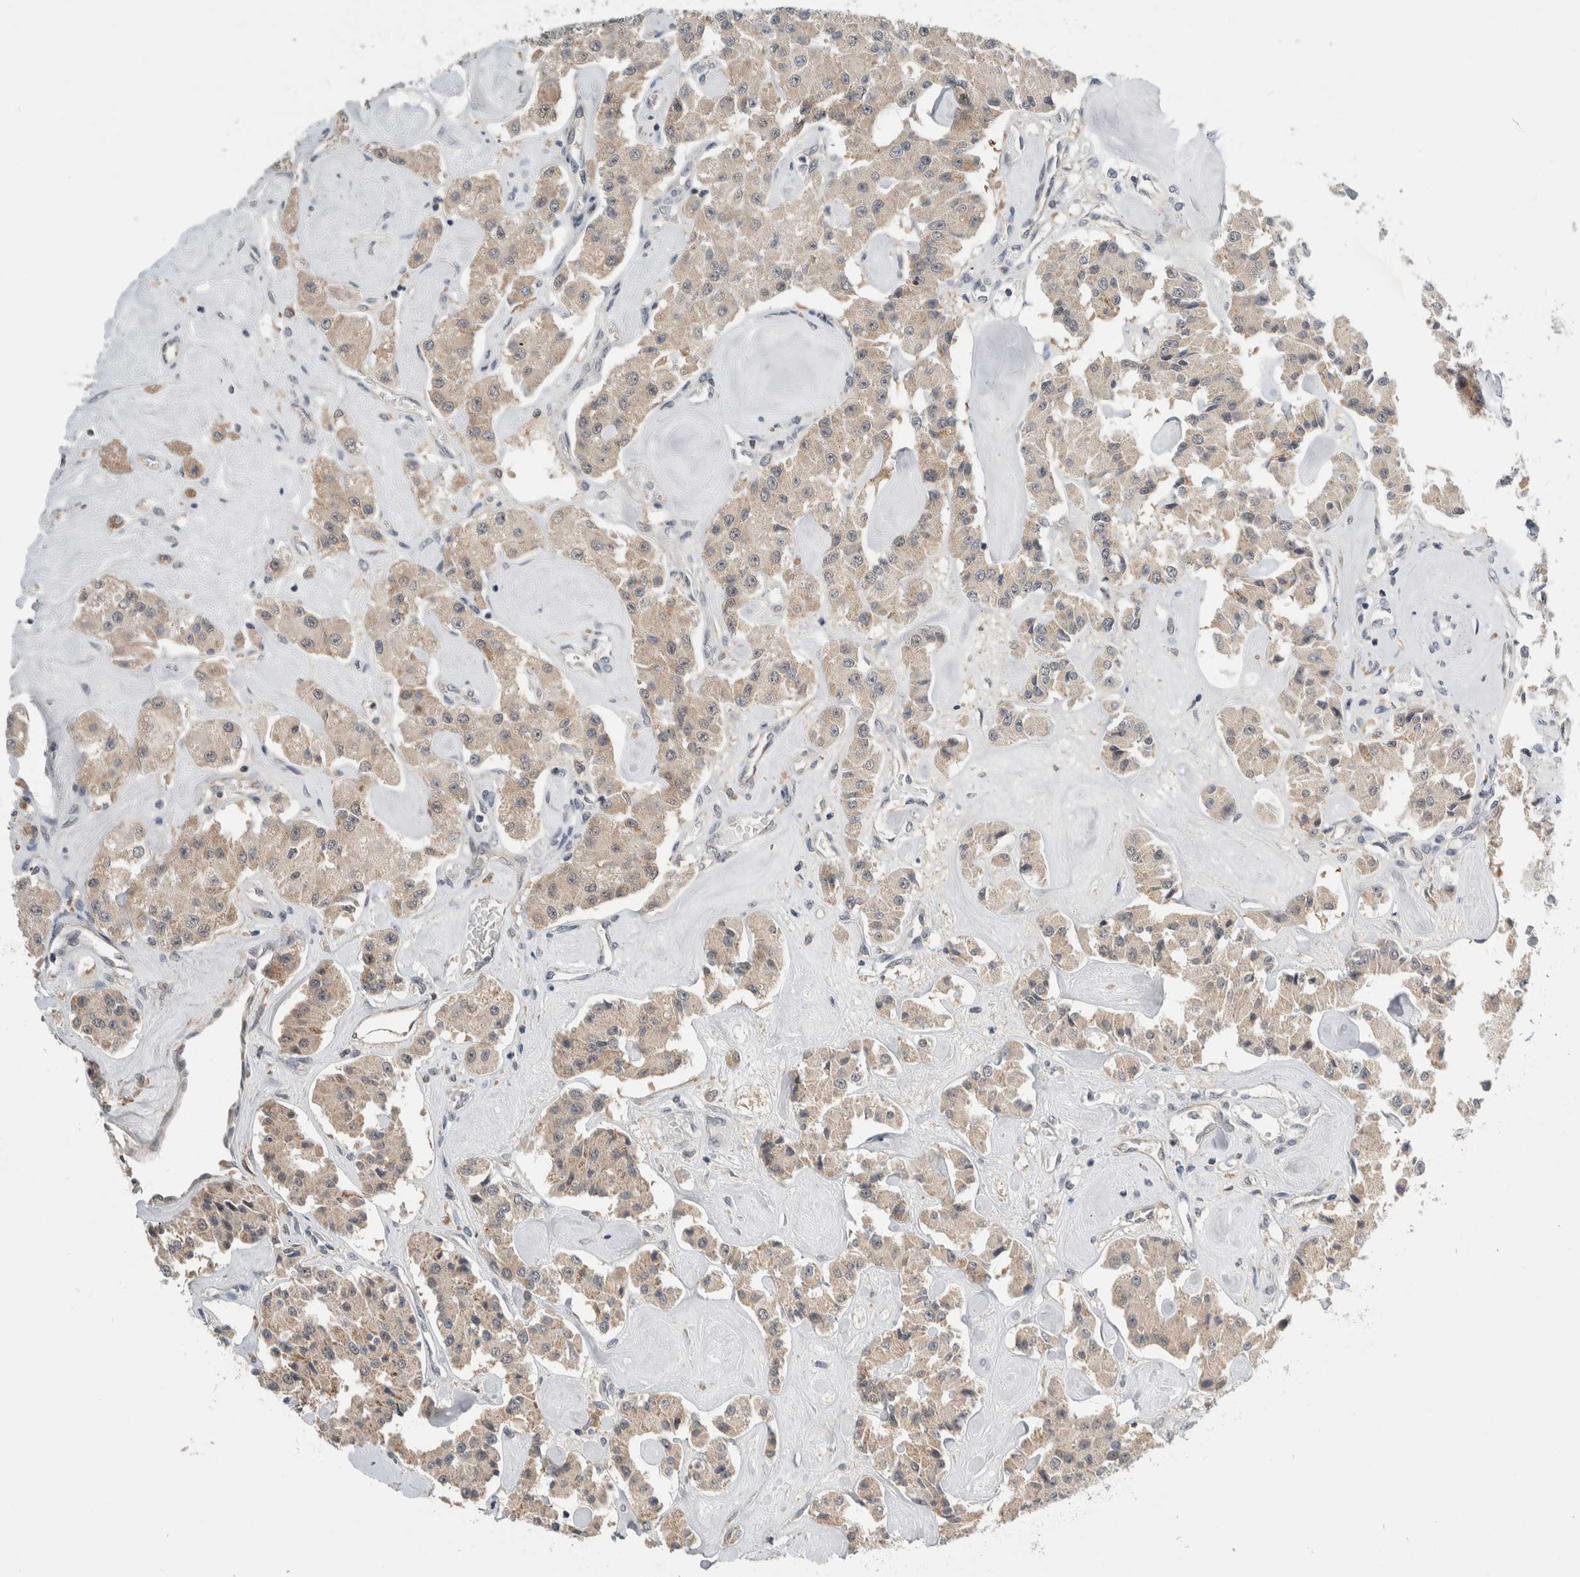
{"staining": {"intensity": "weak", "quantity": ">75%", "location": "cytoplasmic/membranous"}, "tissue": "carcinoid", "cell_type": "Tumor cells", "image_type": "cancer", "snomed": [{"axis": "morphology", "description": "Carcinoid, malignant, NOS"}, {"axis": "topography", "description": "Pancreas"}], "caption": "Malignant carcinoid was stained to show a protein in brown. There is low levels of weak cytoplasmic/membranous positivity in approximately >75% of tumor cells.", "gene": "SHPK", "patient": {"sex": "male", "age": 41}}